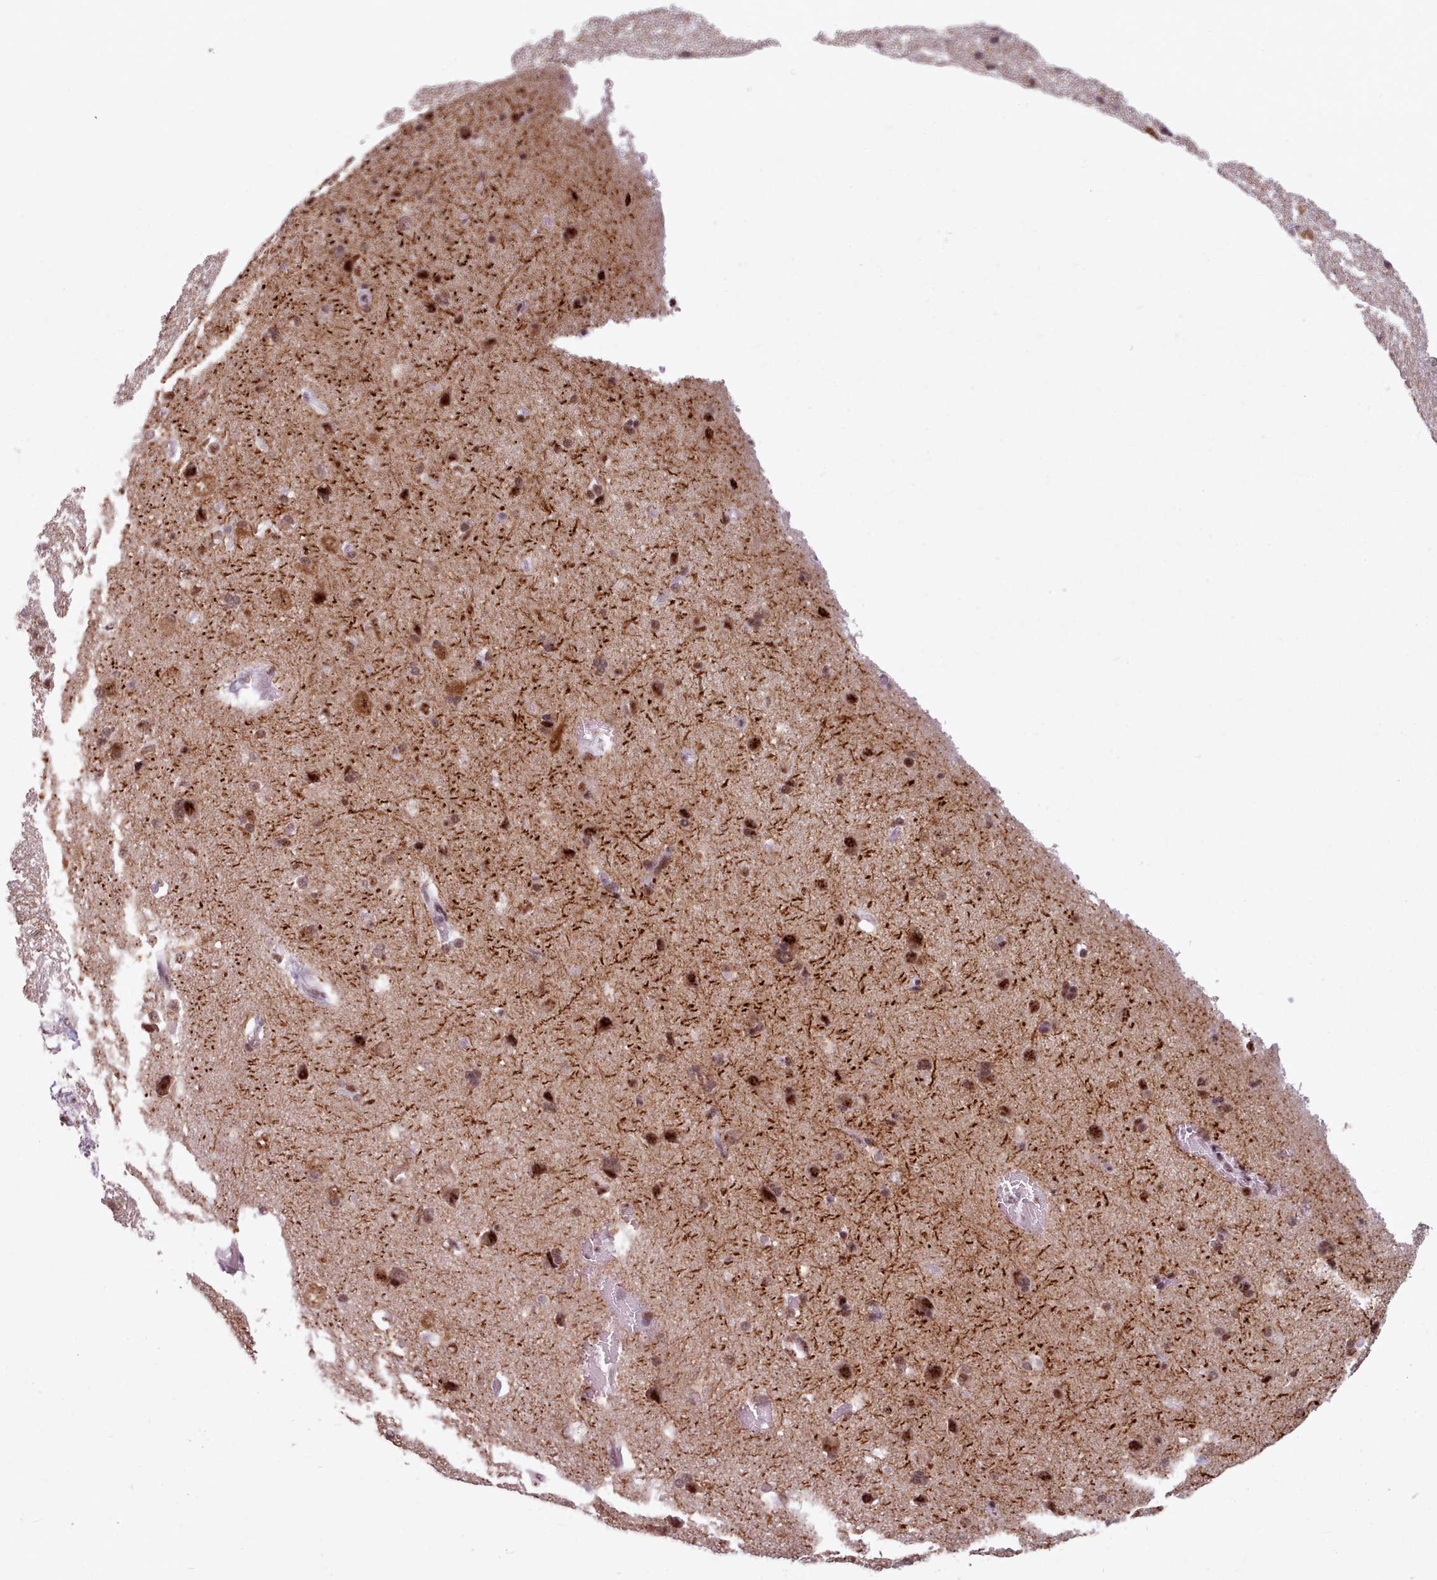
{"staining": {"intensity": "weak", "quantity": ">75%", "location": "cytoplasmic/membranous,nuclear"}, "tissue": "cerebral cortex", "cell_type": "Endothelial cells", "image_type": "normal", "snomed": [{"axis": "morphology", "description": "Normal tissue, NOS"}, {"axis": "topography", "description": "Cerebral cortex"}], "caption": "Immunohistochemistry (IHC) micrograph of benign human cerebral cortex stained for a protein (brown), which shows low levels of weak cytoplasmic/membranous,nuclear positivity in about >75% of endothelial cells.", "gene": "SRRM1", "patient": {"sex": "male", "age": 62}}